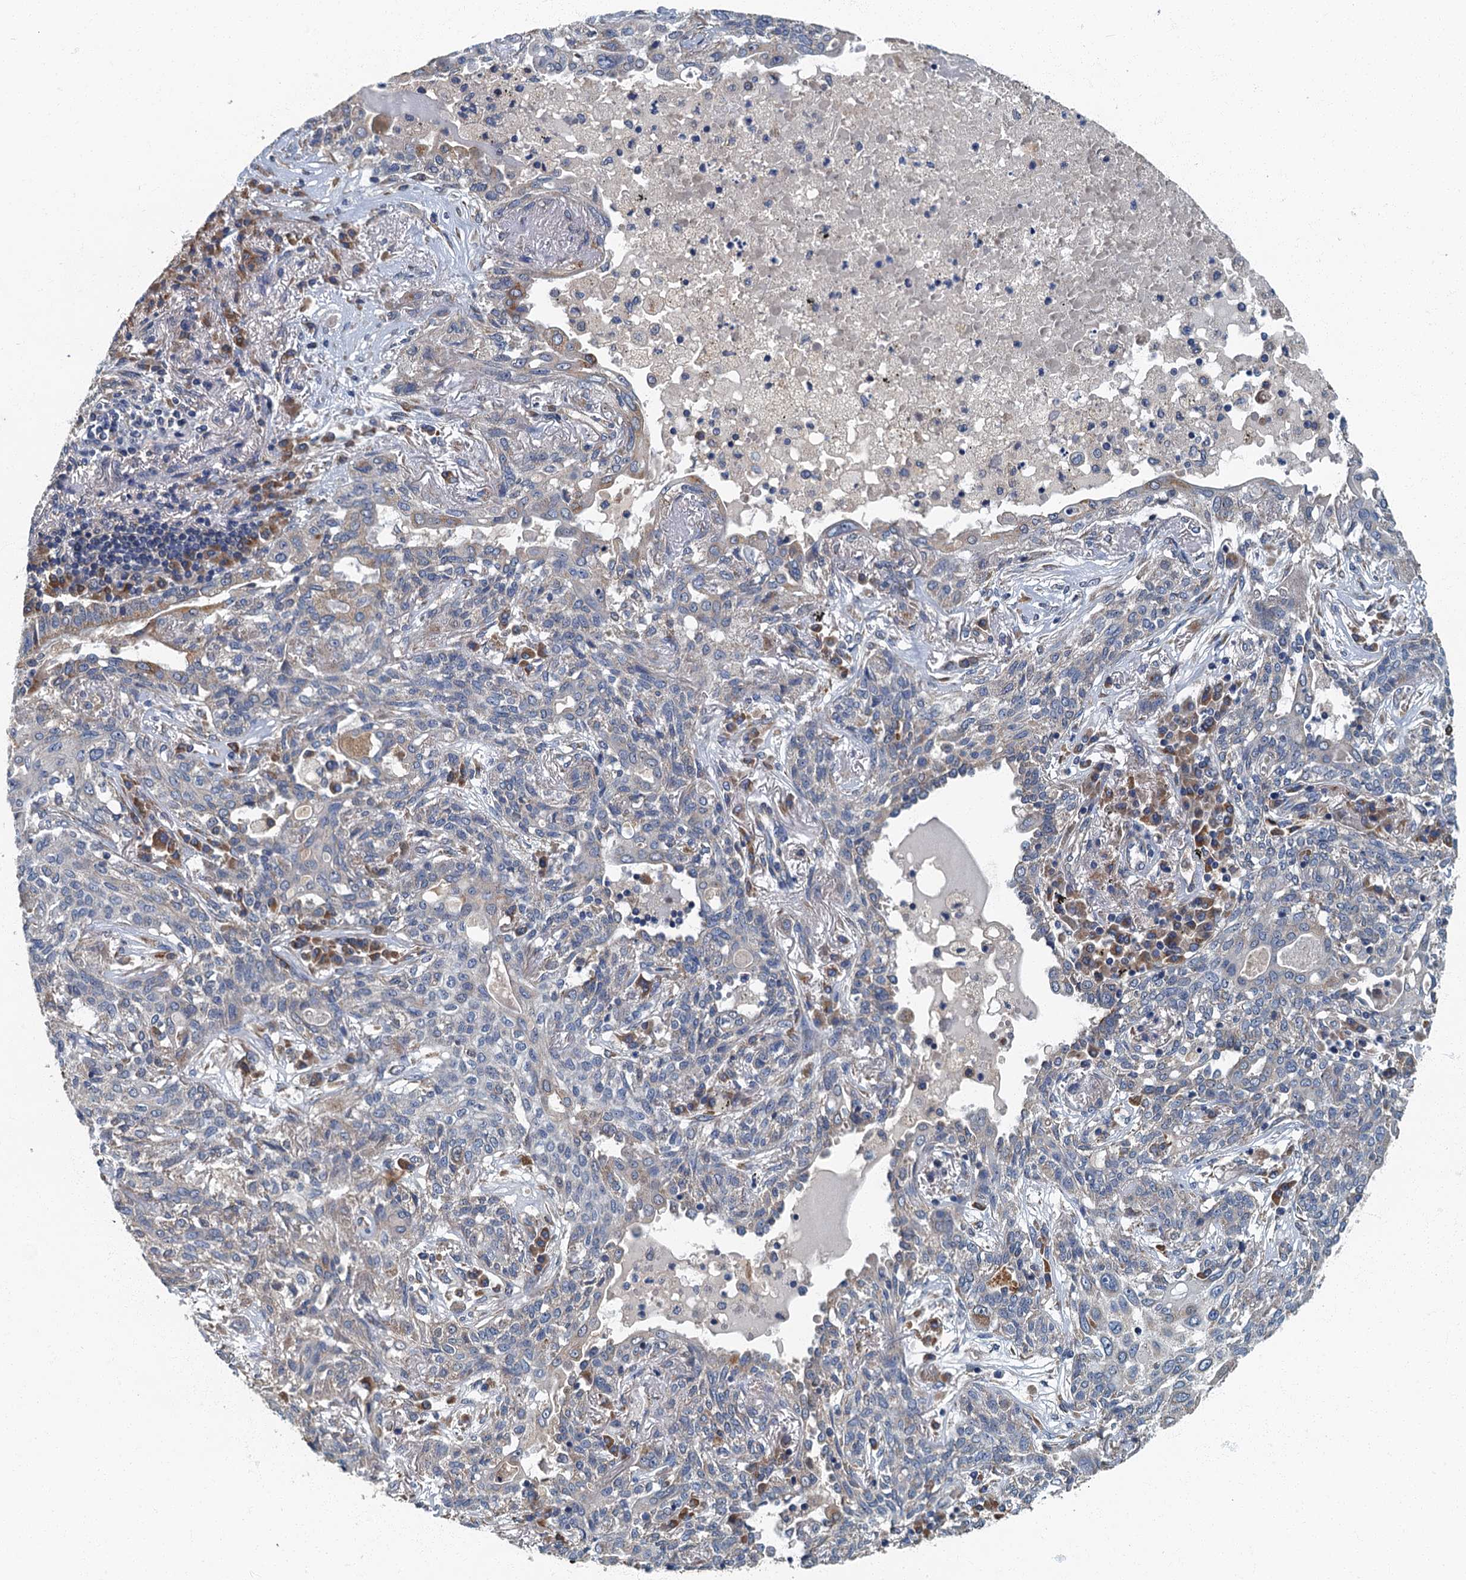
{"staining": {"intensity": "negative", "quantity": "none", "location": "none"}, "tissue": "lung cancer", "cell_type": "Tumor cells", "image_type": "cancer", "snomed": [{"axis": "morphology", "description": "Squamous cell carcinoma, NOS"}, {"axis": "topography", "description": "Lung"}], "caption": "Lung cancer (squamous cell carcinoma) was stained to show a protein in brown. There is no significant staining in tumor cells.", "gene": "DDX49", "patient": {"sex": "female", "age": 70}}